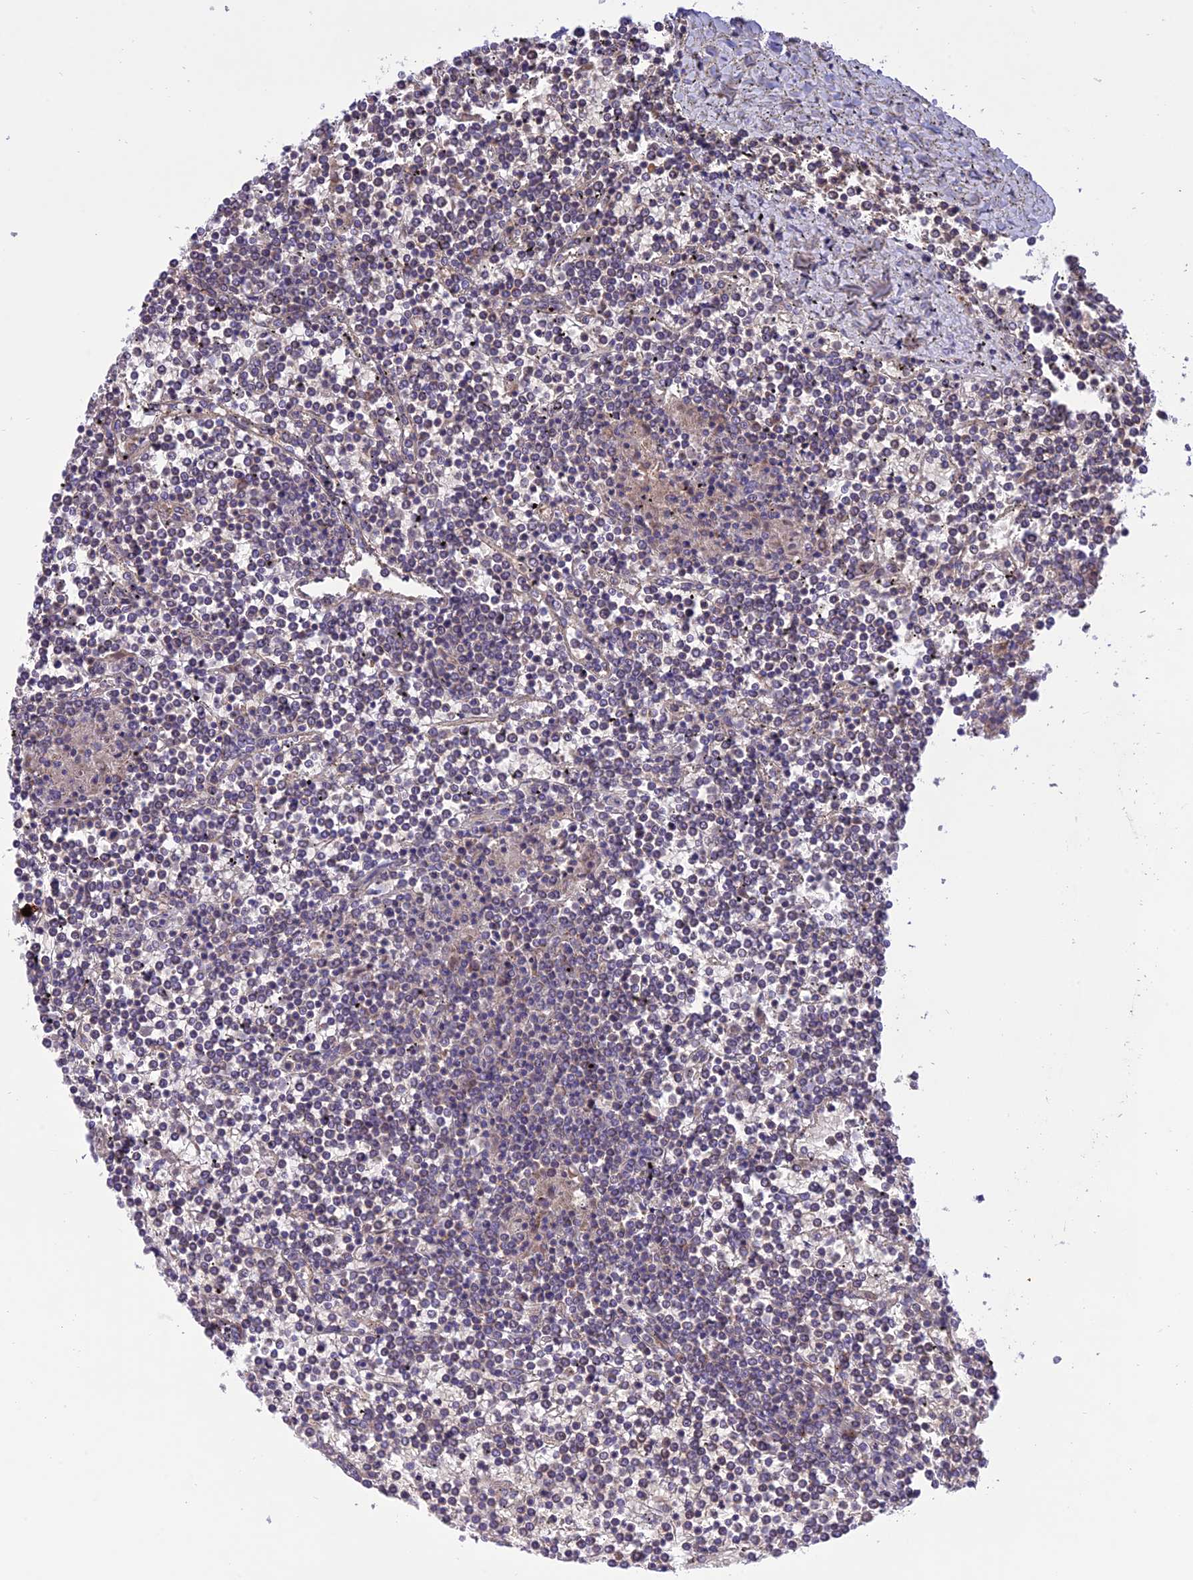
{"staining": {"intensity": "negative", "quantity": "none", "location": "none"}, "tissue": "lymphoma", "cell_type": "Tumor cells", "image_type": "cancer", "snomed": [{"axis": "morphology", "description": "Malignant lymphoma, non-Hodgkin's type, Low grade"}, {"axis": "topography", "description": "Spleen"}], "caption": "Protein analysis of malignant lymphoma, non-Hodgkin's type (low-grade) reveals no significant positivity in tumor cells.", "gene": "NDUFAF1", "patient": {"sex": "female", "age": 19}}